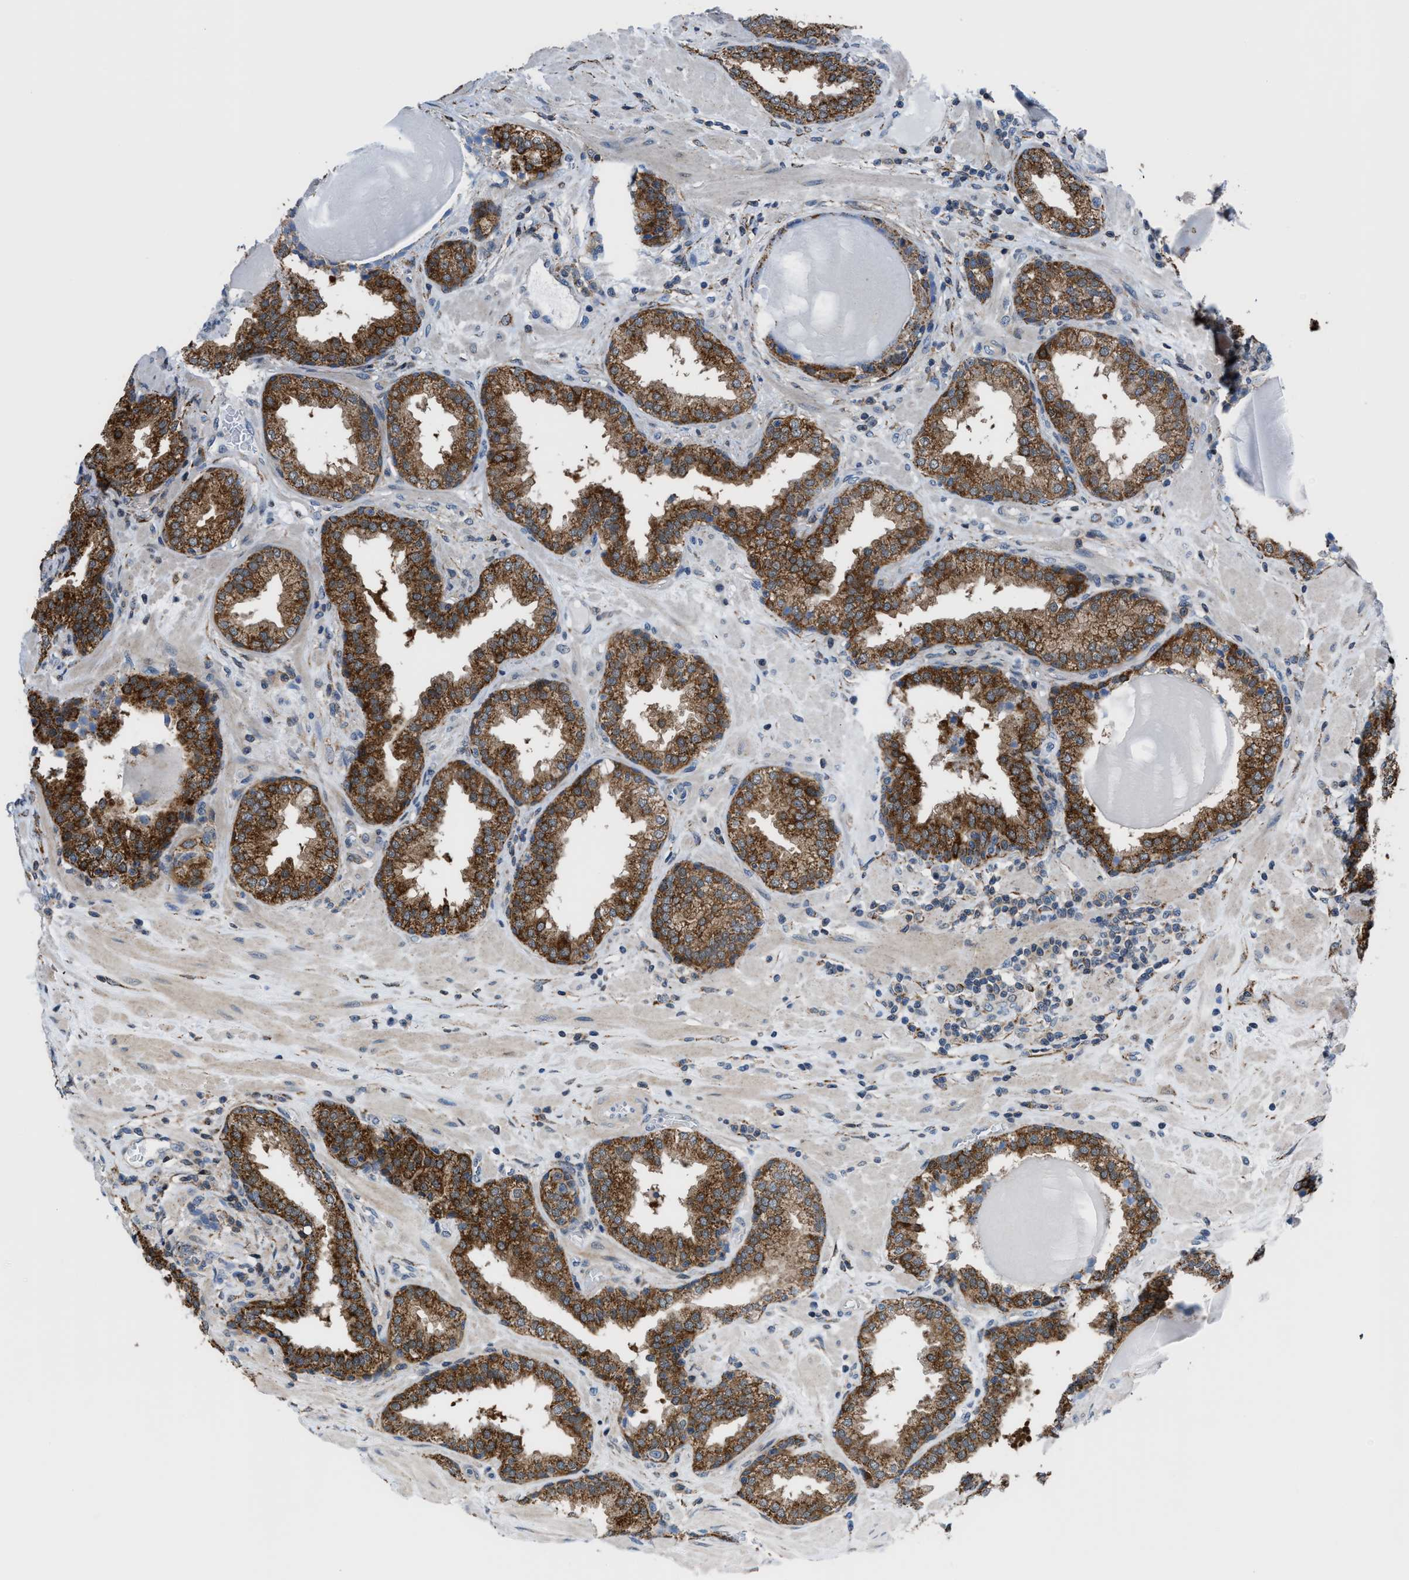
{"staining": {"intensity": "strong", "quantity": ">75%", "location": "cytoplasmic/membranous"}, "tissue": "prostate", "cell_type": "Glandular cells", "image_type": "normal", "snomed": [{"axis": "morphology", "description": "Normal tissue, NOS"}, {"axis": "topography", "description": "Prostate"}], "caption": "Human prostate stained with a brown dye reveals strong cytoplasmic/membranous positive staining in approximately >75% of glandular cells.", "gene": "TMEM45B", "patient": {"sex": "male", "age": 51}}